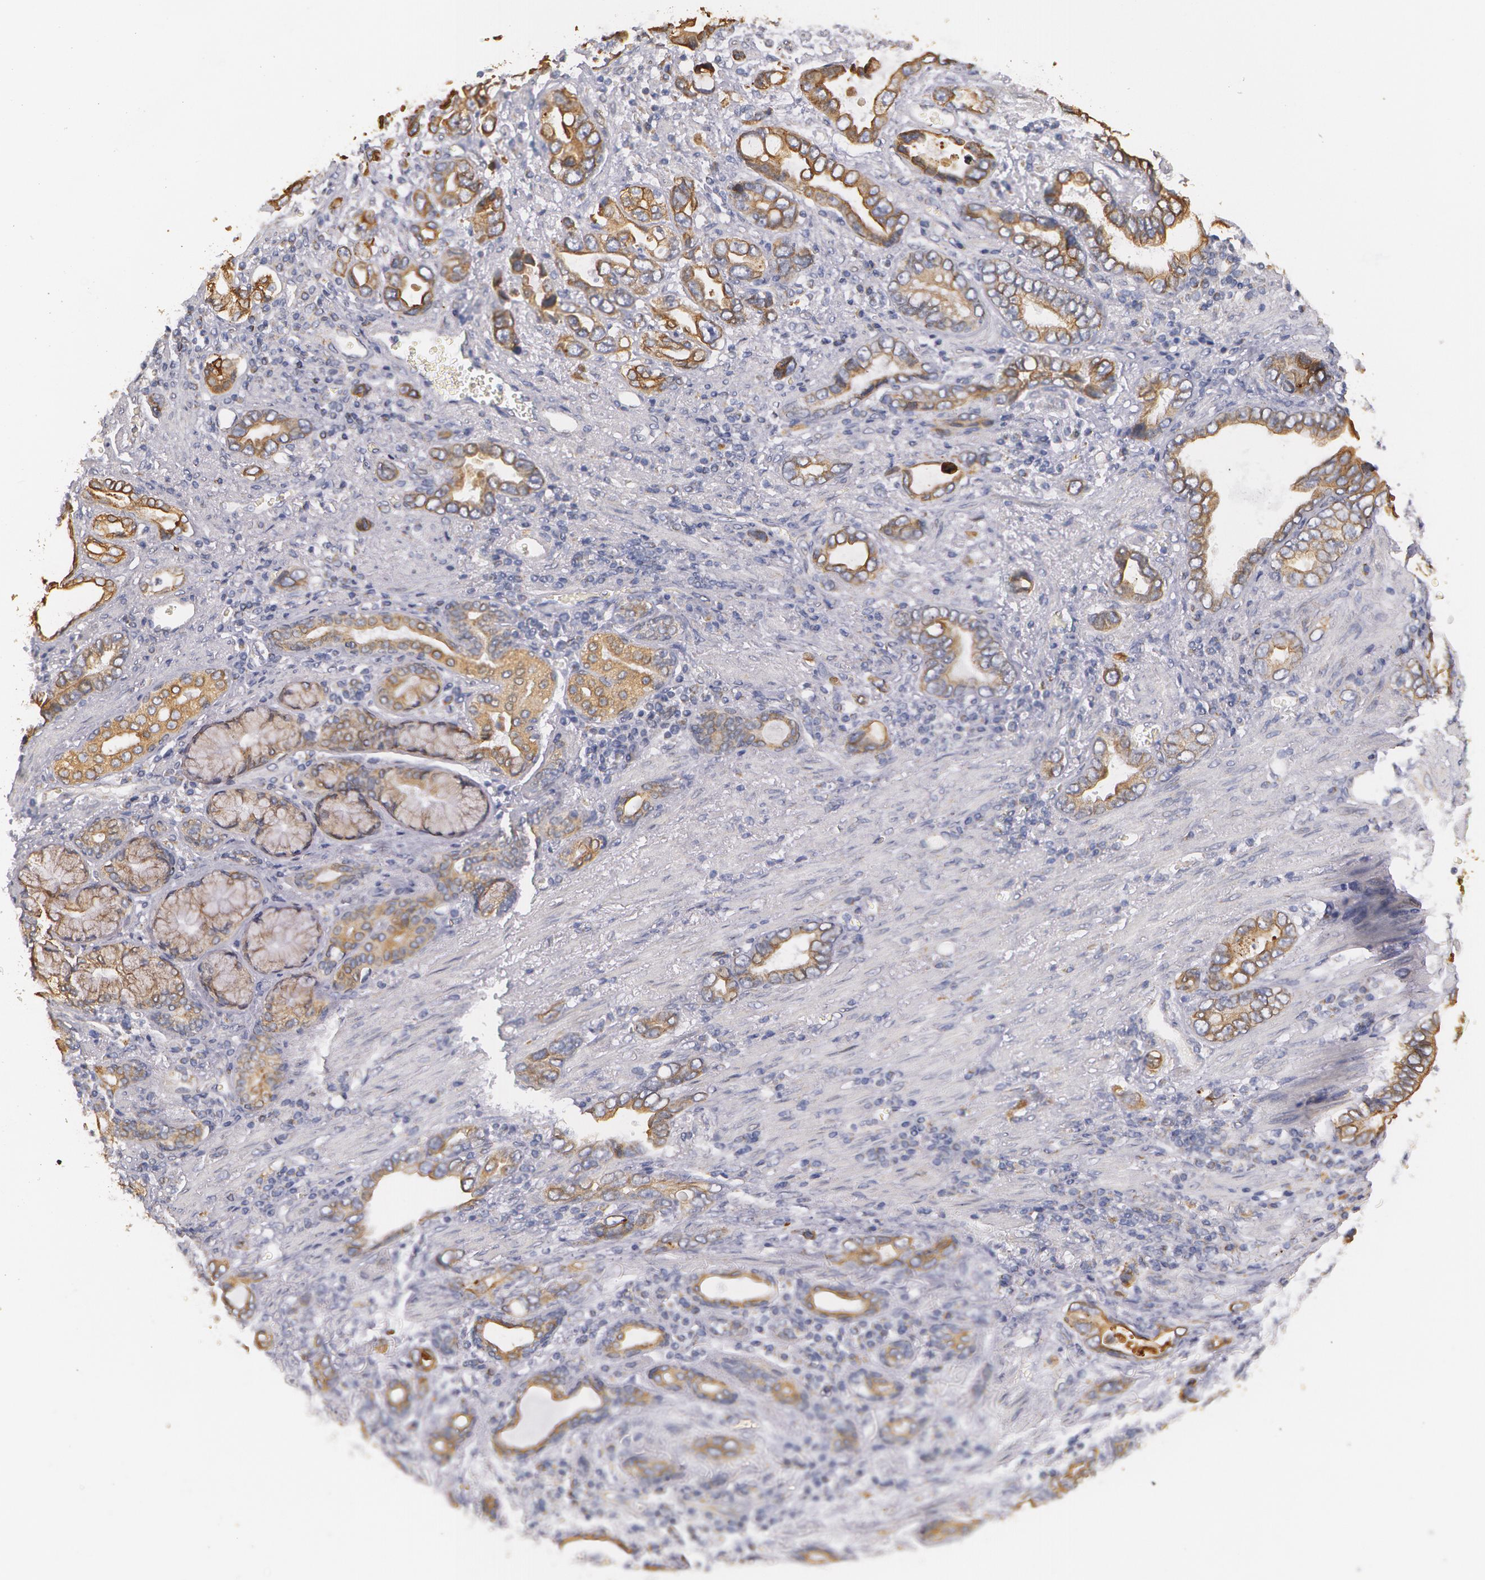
{"staining": {"intensity": "moderate", "quantity": ">75%", "location": "cytoplasmic/membranous"}, "tissue": "stomach cancer", "cell_type": "Tumor cells", "image_type": "cancer", "snomed": [{"axis": "morphology", "description": "Adenocarcinoma, NOS"}, {"axis": "topography", "description": "Stomach"}], "caption": "Moderate cytoplasmic/membranous staining for a protein is identified in approximately >75% of tumor cells of stomach adenocarcinoma using IHC.", "gene": "KRT18", "patient": {"sex": "male", "age": 78}}